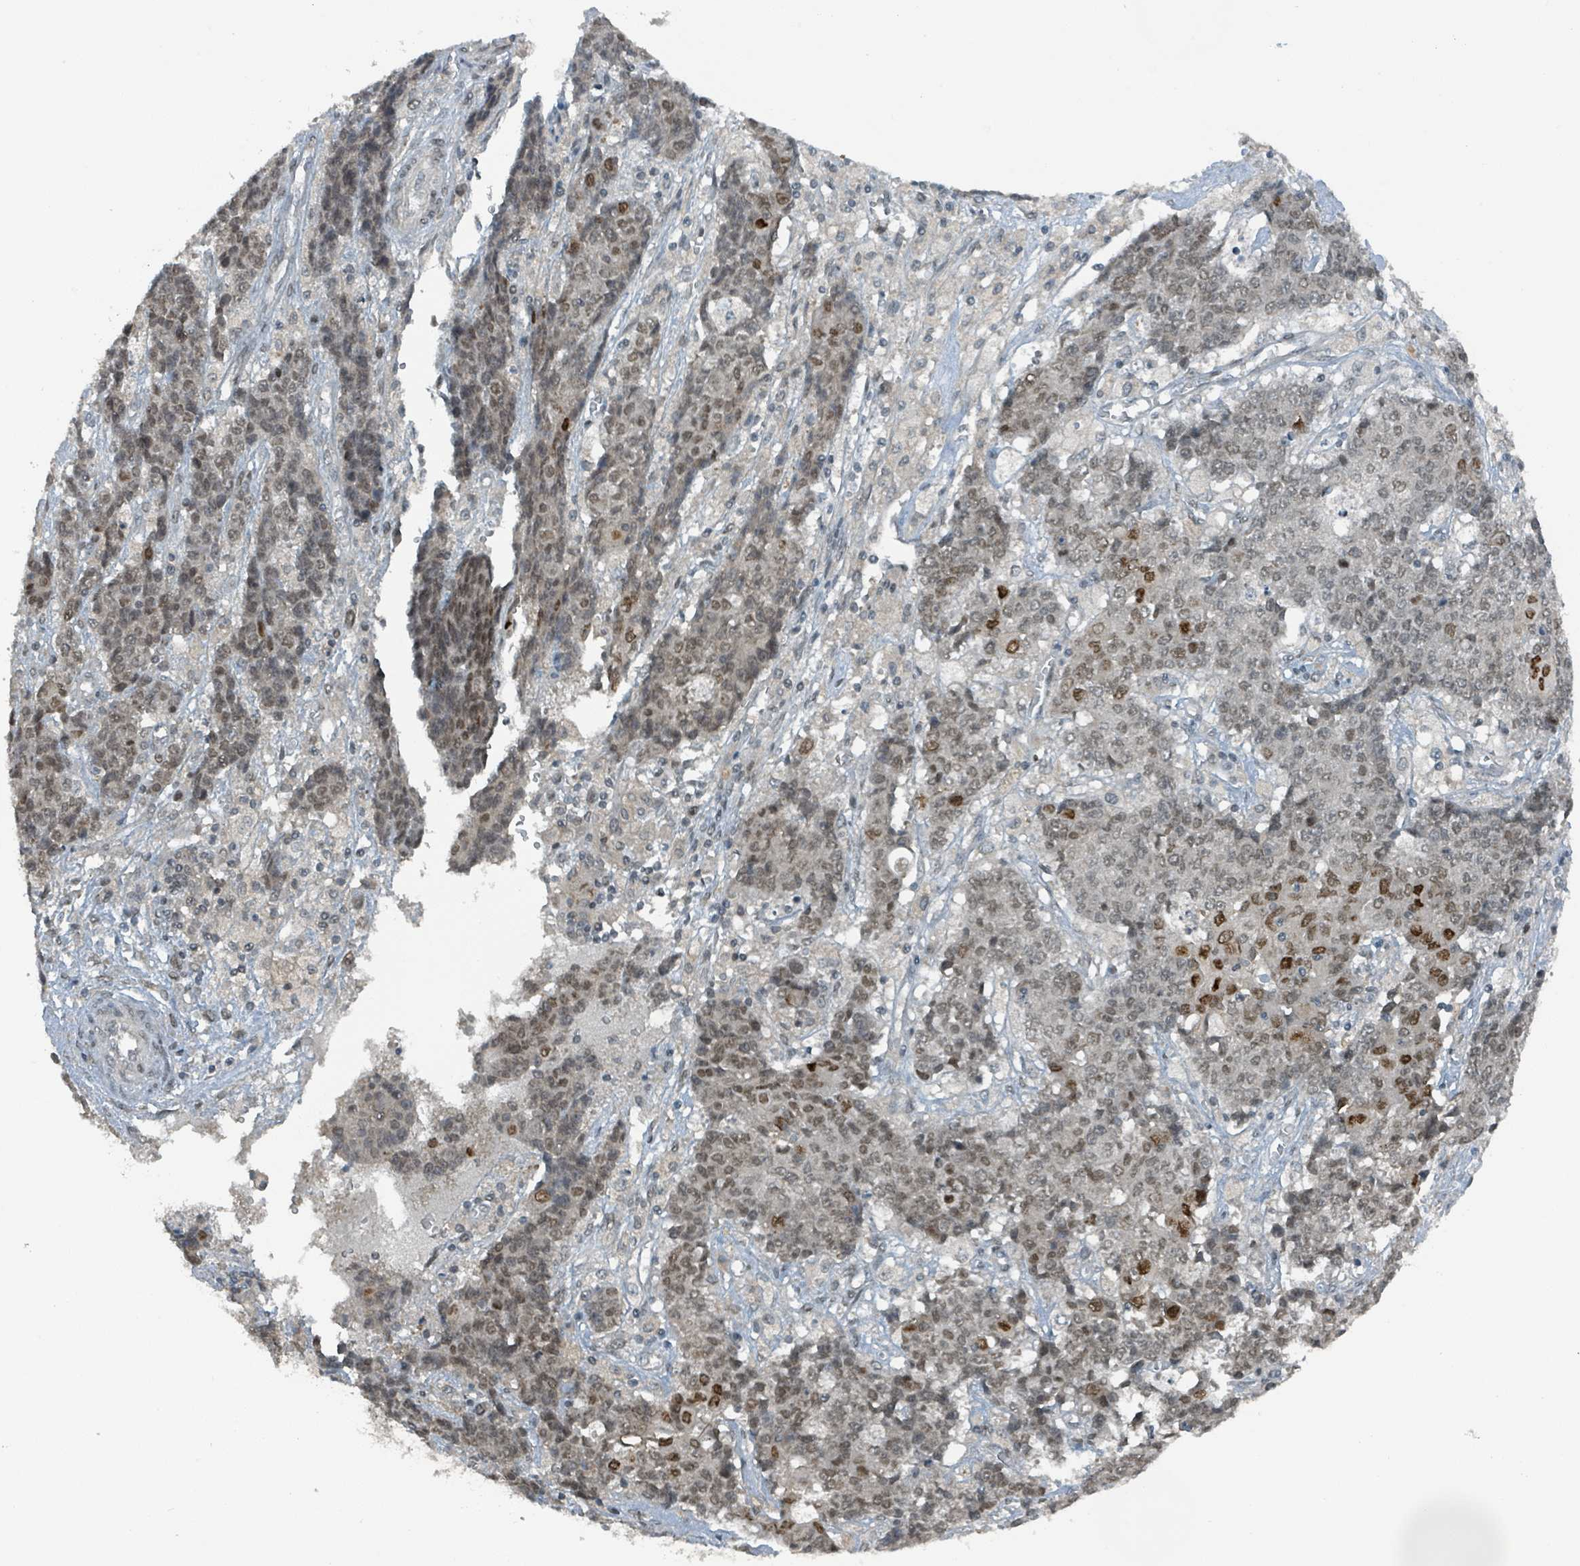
{"staining": {"intensity": "strong", "quantity": "<25%", "location": "nuclear"}, "tissue": "ovarian cancer", "cell_type": "Tumor cells", "image_type": "cancer", "snomed": [{"axis": "morphology", "description": "Carcinoma, endometroid"}, {"axis": "topography", "description": "Ovary"}], "caption": "Protein expression by immunohistochemistry (IHC) exhibits strong nuclear expression in about <25% of tumor cells in ovarian cancer.", "gene": "PHIP", "patient": {"sex": "female", "age": 42}}